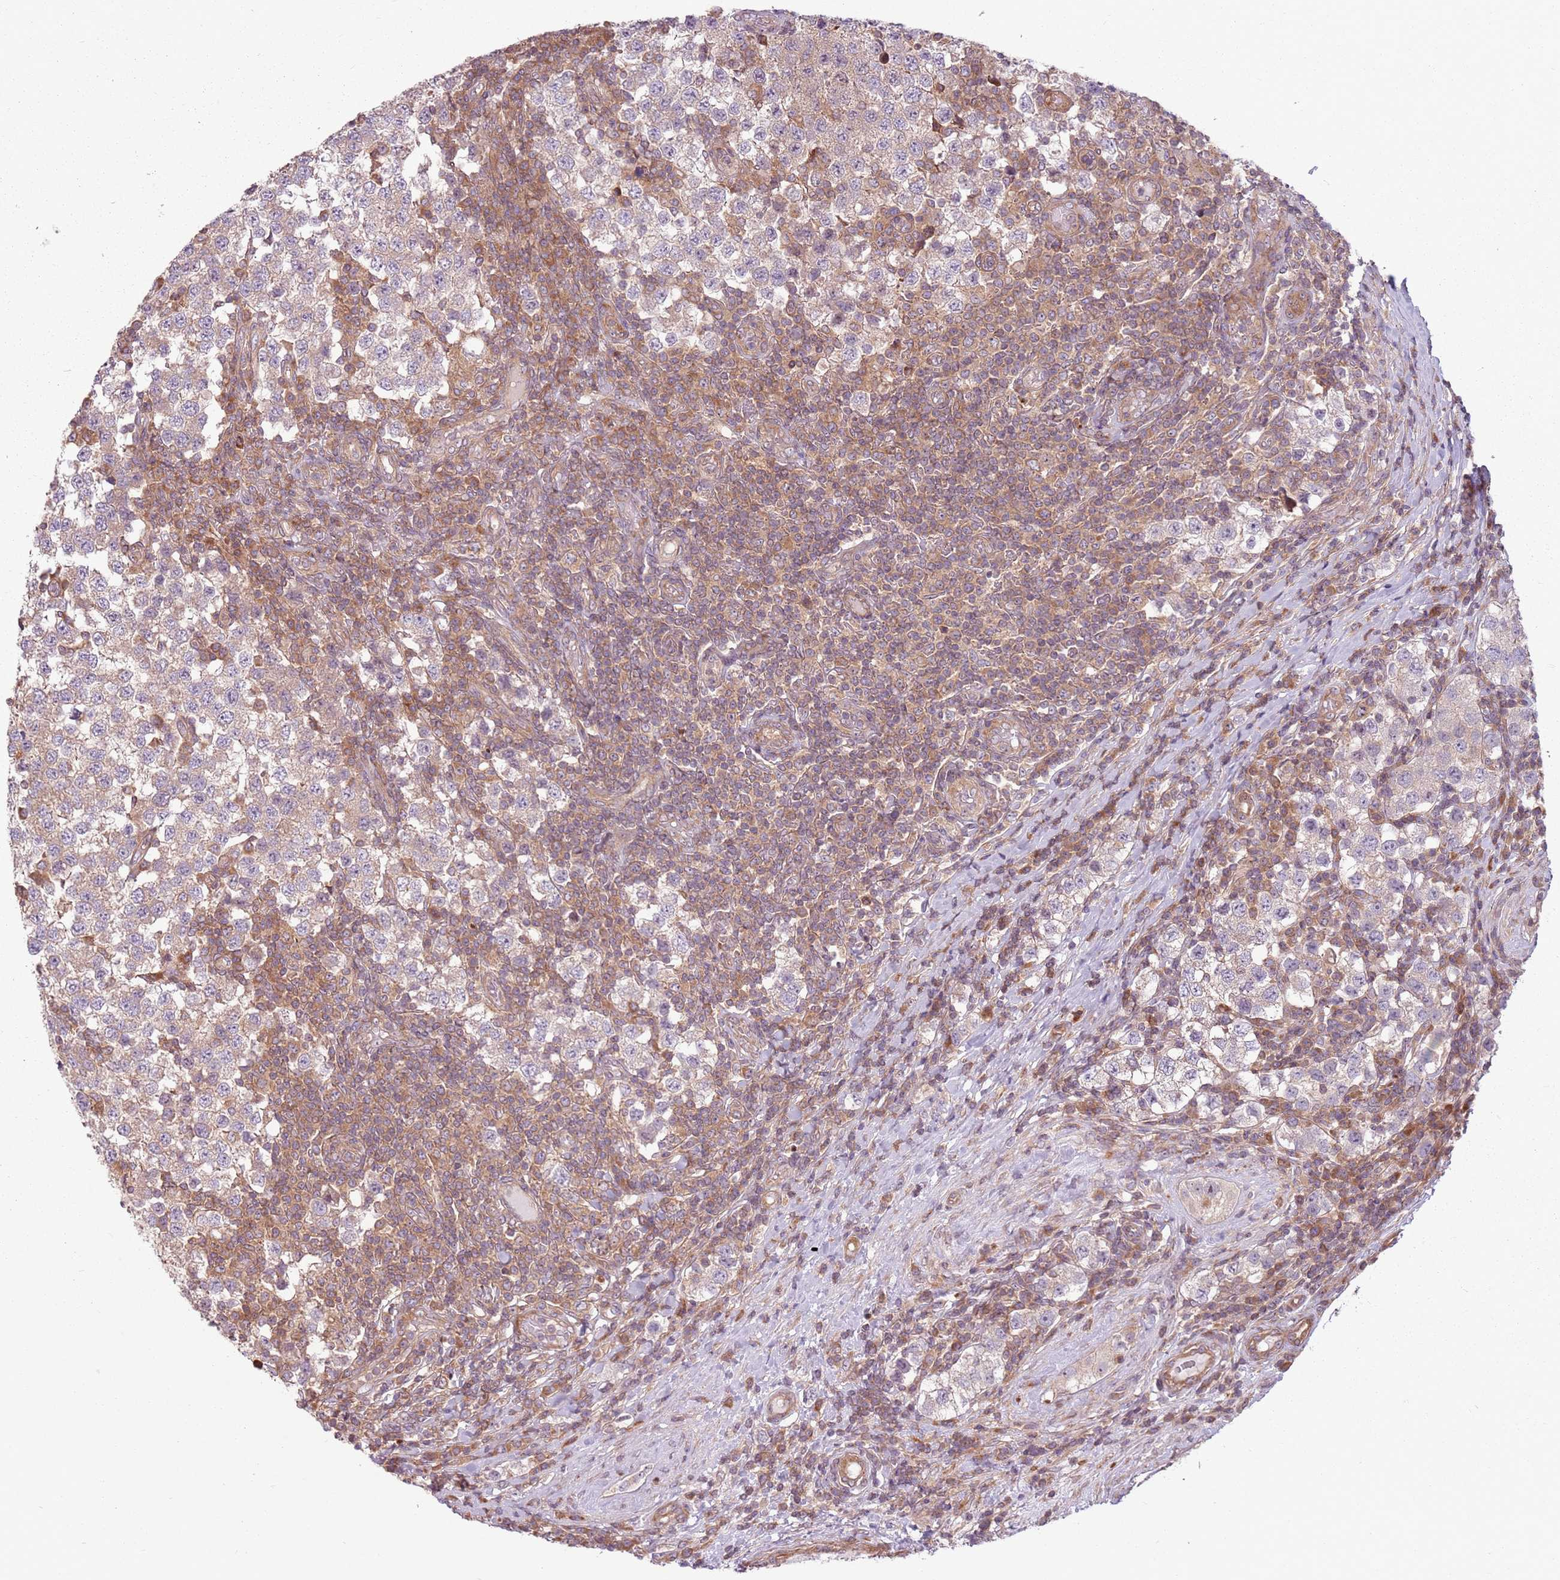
{"staining": {"intensity": "weak", "quantity": "25%-75%", "location": "cytoplasmic/membranous"}, "tissue": "testis cancer", "cell_type": "Tumor cells", "image_type": "cancer", "snomed": [{"axis": "morphology", "description": "Seminoma, NOS"}, {"axis": "topography", "description": "Testis"}], "caption": "Testis cancer (seminoma) stained with IHC displays weak cytoplasmic/membranous positivity in about 25%-75% of tumor cells. (DAB IHC, brown staining for protein, blue staining for nuclei).", "gene": "RPL21", "patient": {"sex": "male", "age": 34}}